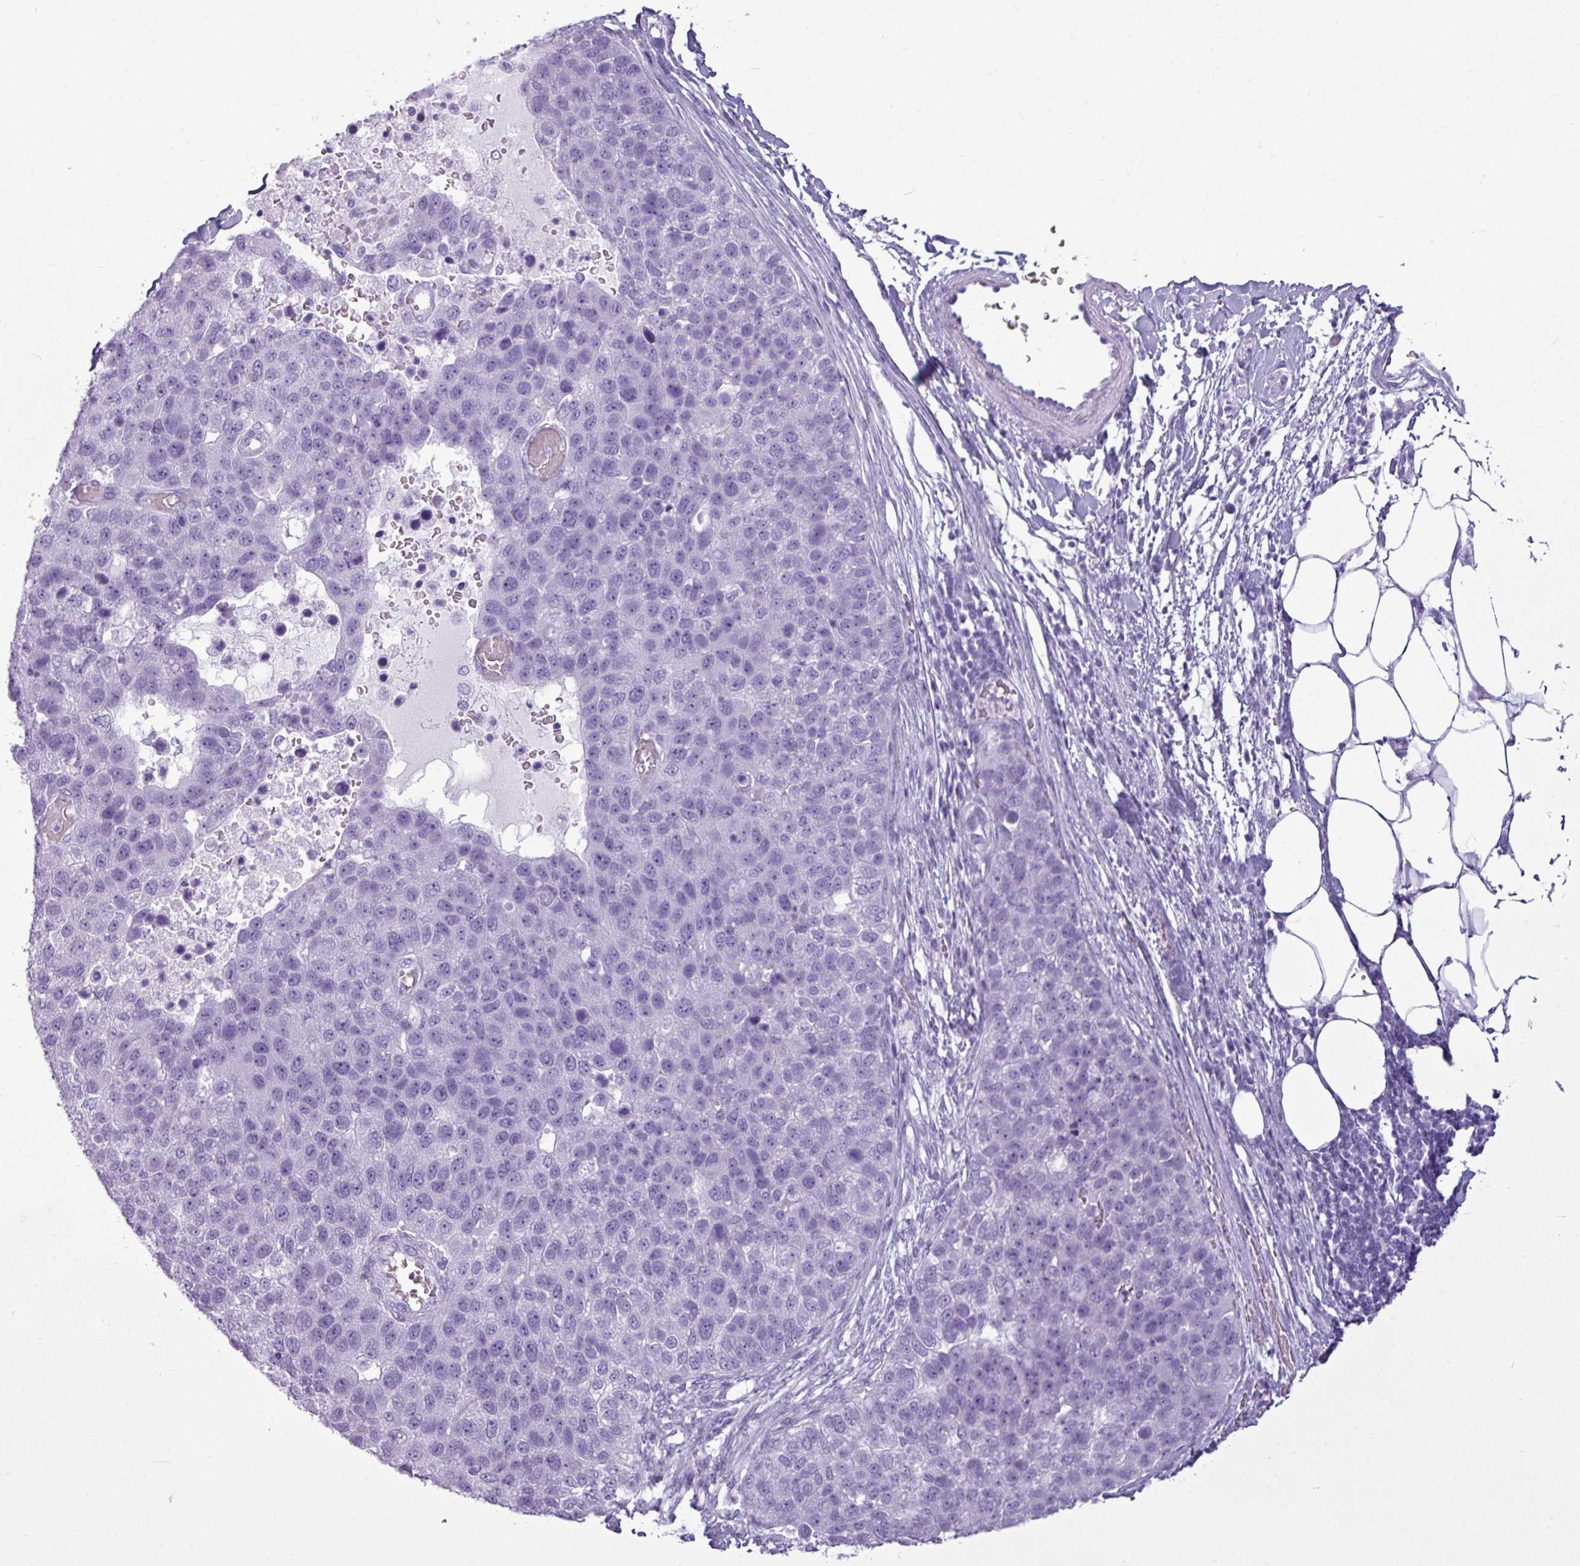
{"staining": {"intensity": "negative", "quantity": "none", "location": "none"}, "tissue": "pancreatic cancer", "cell_type": "Tumor cells", "image_type": "cancer", "snomed": [{"axis": "morphology", "description": "Adenocarcinoma, NOS"}, {"axis": "topography", "description": "Pancreas"}], "caption": "Pancreatic adenocarcinoma stained for a protein using IHC reveals no expression tumor cells.", "gene": "AMY1B", "patient": {"sex": "female", "age": 61}}